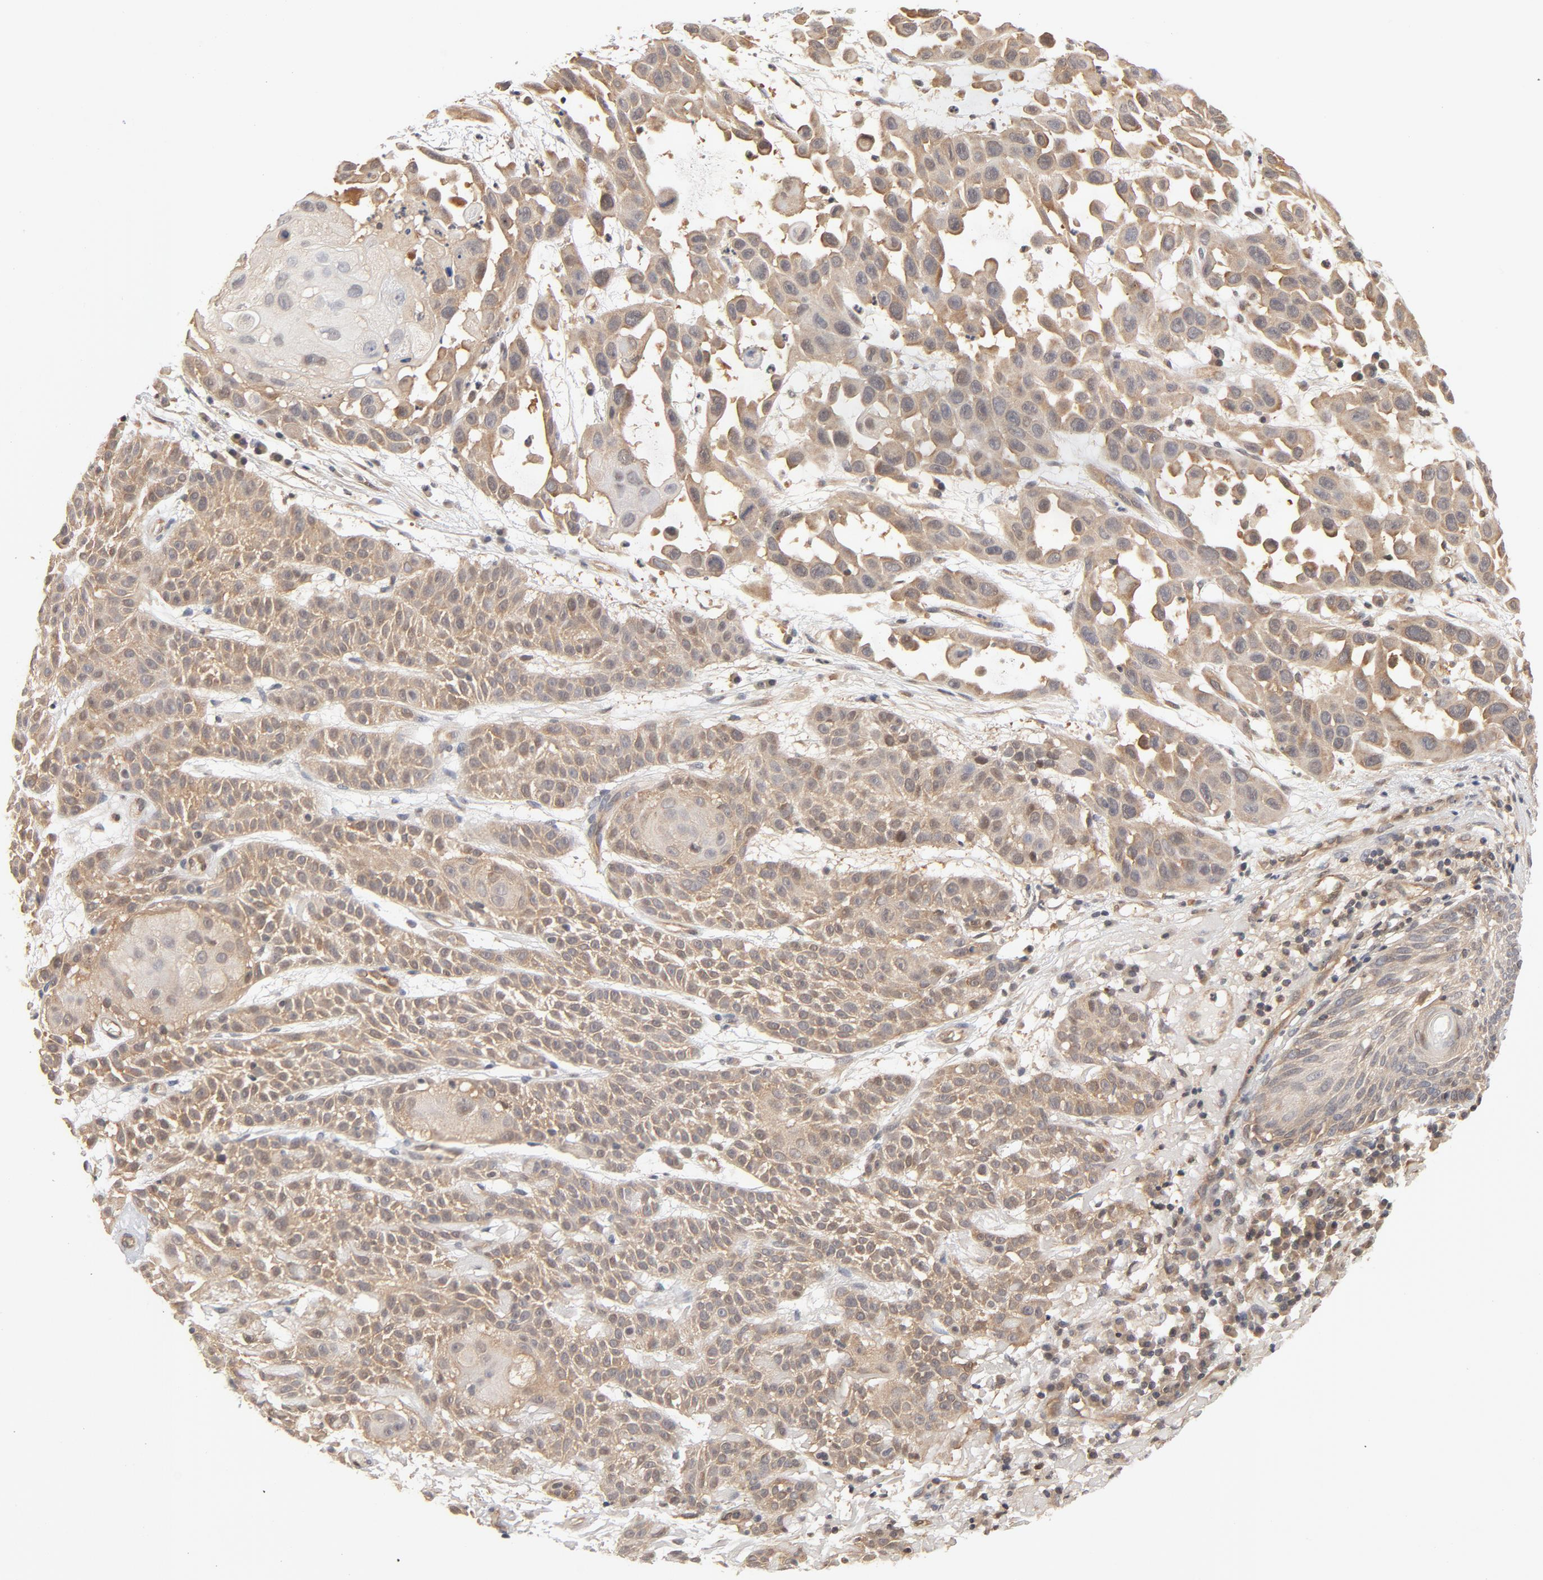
{"staining": {"intensity": "weak", "quantity": ">75%", "location": "cytoplasmic/membranous"}, "tissue": "skin cancer", "cell_type": "Tumor cells", "image_type": "cancer", "snomed": [{"axis": "morphology", "description": "Squamous cell carcinoma, NOS"}, {"axis": "topography", "description": "Skin"}], "caption": "Immunohistochemical staining of skin cancer displays low levels of weak cytoplasmic/membranous expression in approximately >75% of tumor cells. (Stains: DAB (3,3'-diaminobenzidine) in brown, nuclei in blue, Microscopy: brightfield microscopy at high magnification).", "gene": "CDC37", "patient": {"sex": "male", "age": 81}}